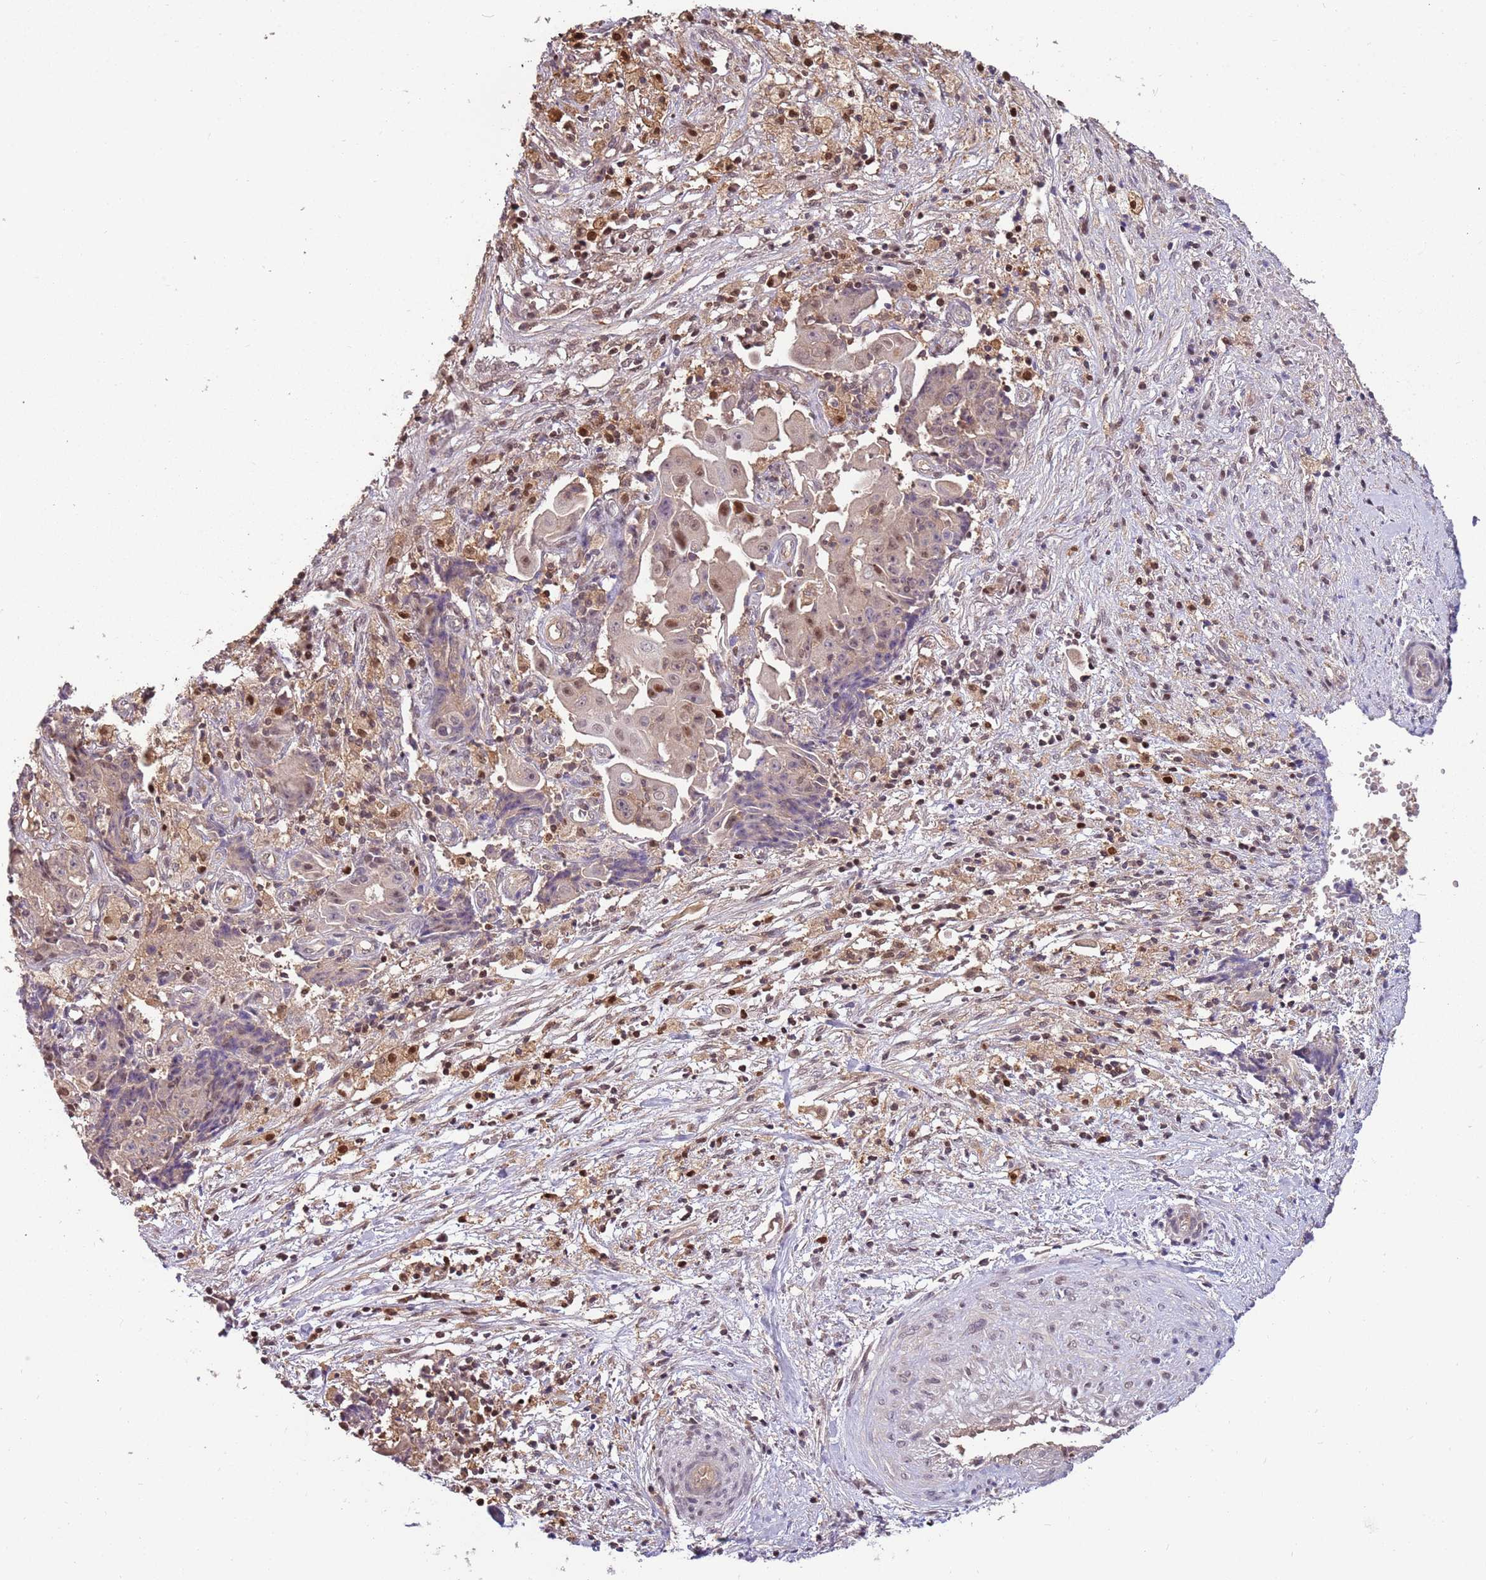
{"staining": {"intensity": "weak", "quantity": "25%-75%", "location": "nuclear"}, "tissue": "ovarian cancer", "cell_type": "Tumor cells", "image_type": "cancer", "snomed": [{"axis": "morphology", "description": "Carcinoma, endometroid"}, {"axis": "topography", "description": "Ovary"}], "caption": "Brown immunohistochemical staining in human ovarian cancer shows weak nuclear expression in approximately 25%-75% of tumor cells. (IHC, brightfield microscopy, high magnification).", "gene": "GSTO2", "patient": {"sex": "female", "age": 42}}